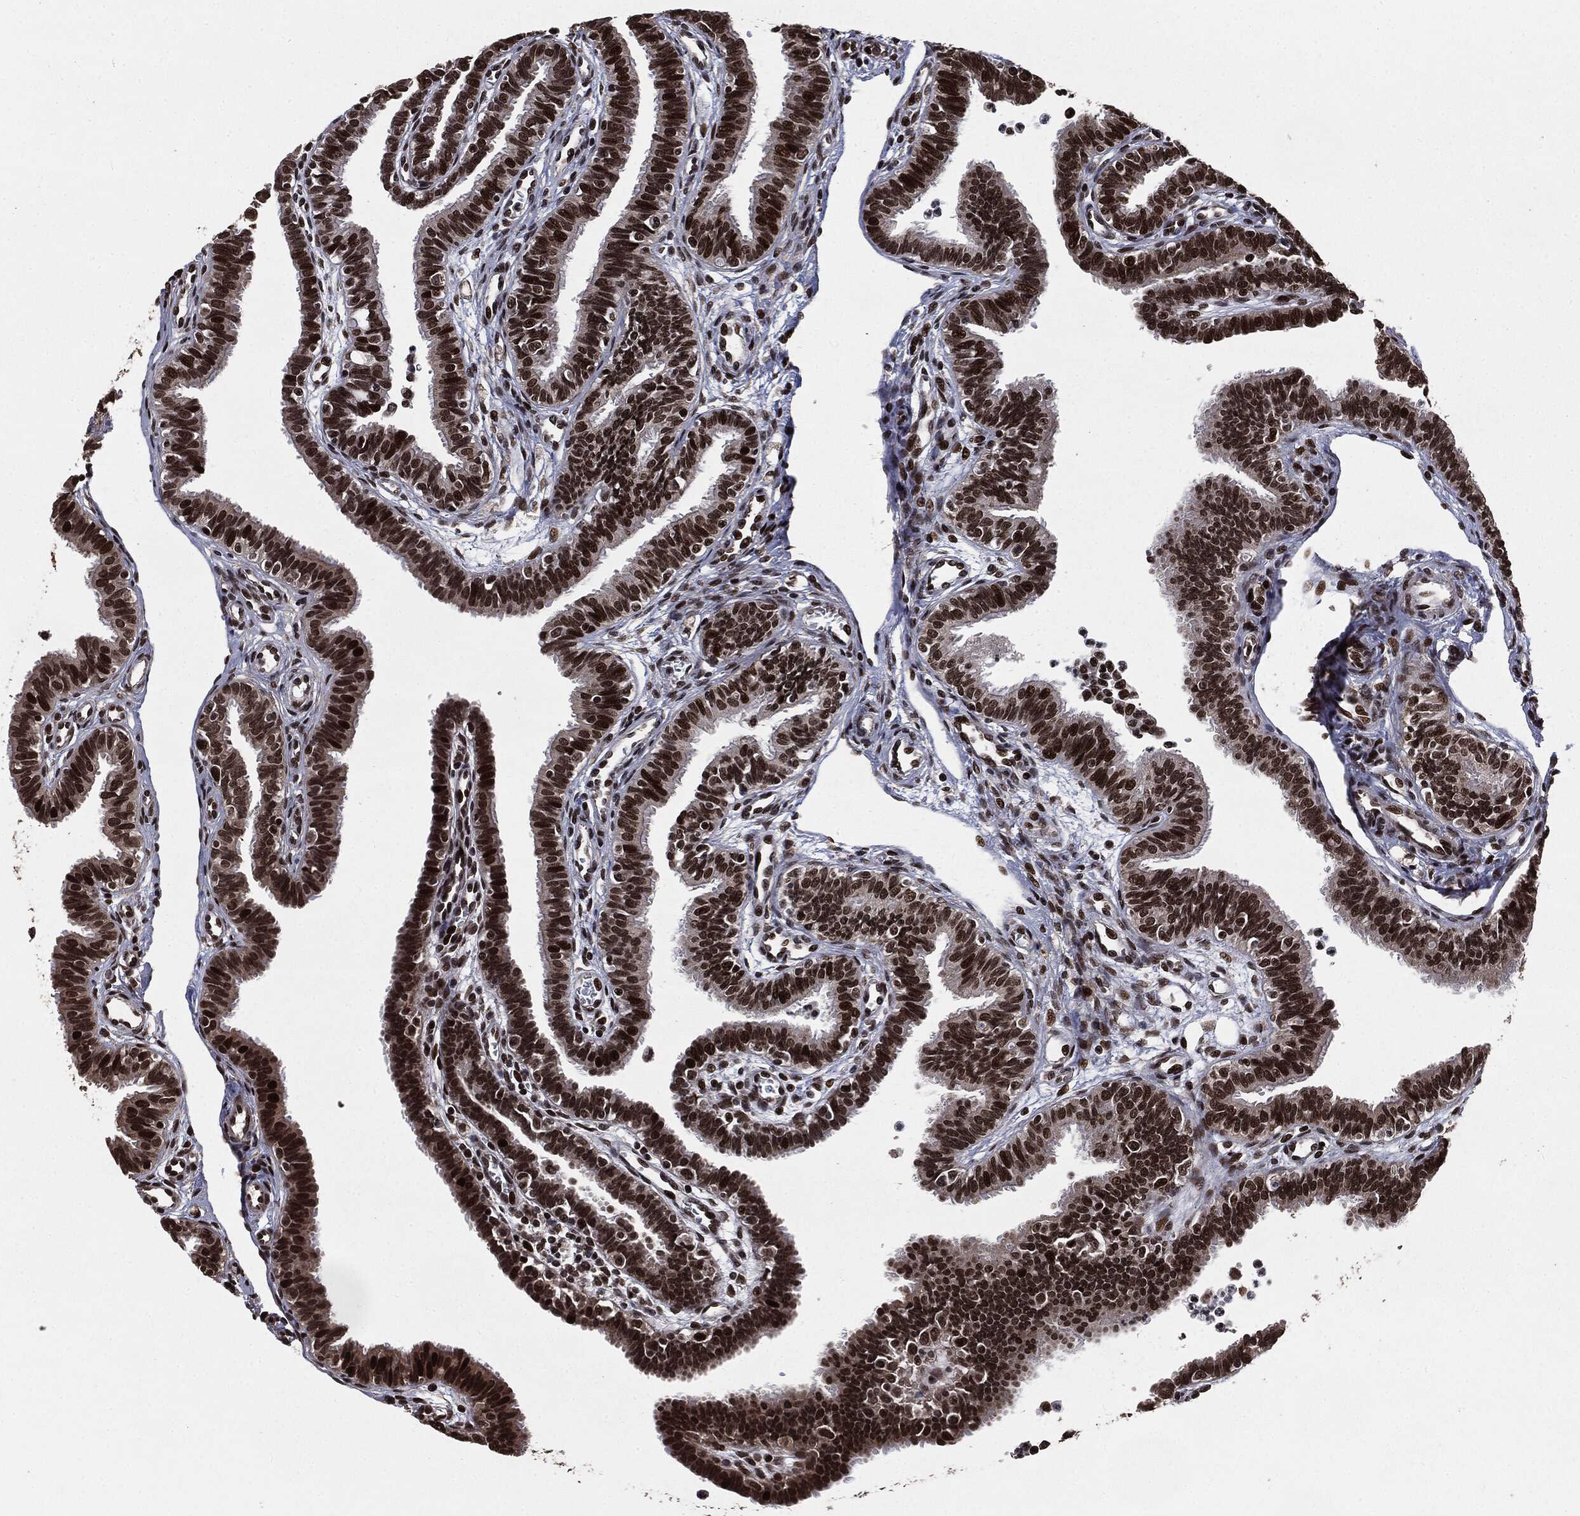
{"staining": {"intensity": "strong", "quantity": ">75%", "location": "nuclear"}, "tissue": "fallopian tube", "cell_type": "Glandular cells", "image_type": "normal", "snomed": [{"axis": "morphology", "description": "Normal tissue, NOS"}, {"axis": "topography", "description": "Fallopian tube"}], "caption": "Fallopian tube stained with immunohistochemistry (IHC) reveals strong nuclear staining in about >75% of glandular cells.", "gene": "DVL2", "patient": {"sex": "female", "age": 36}}